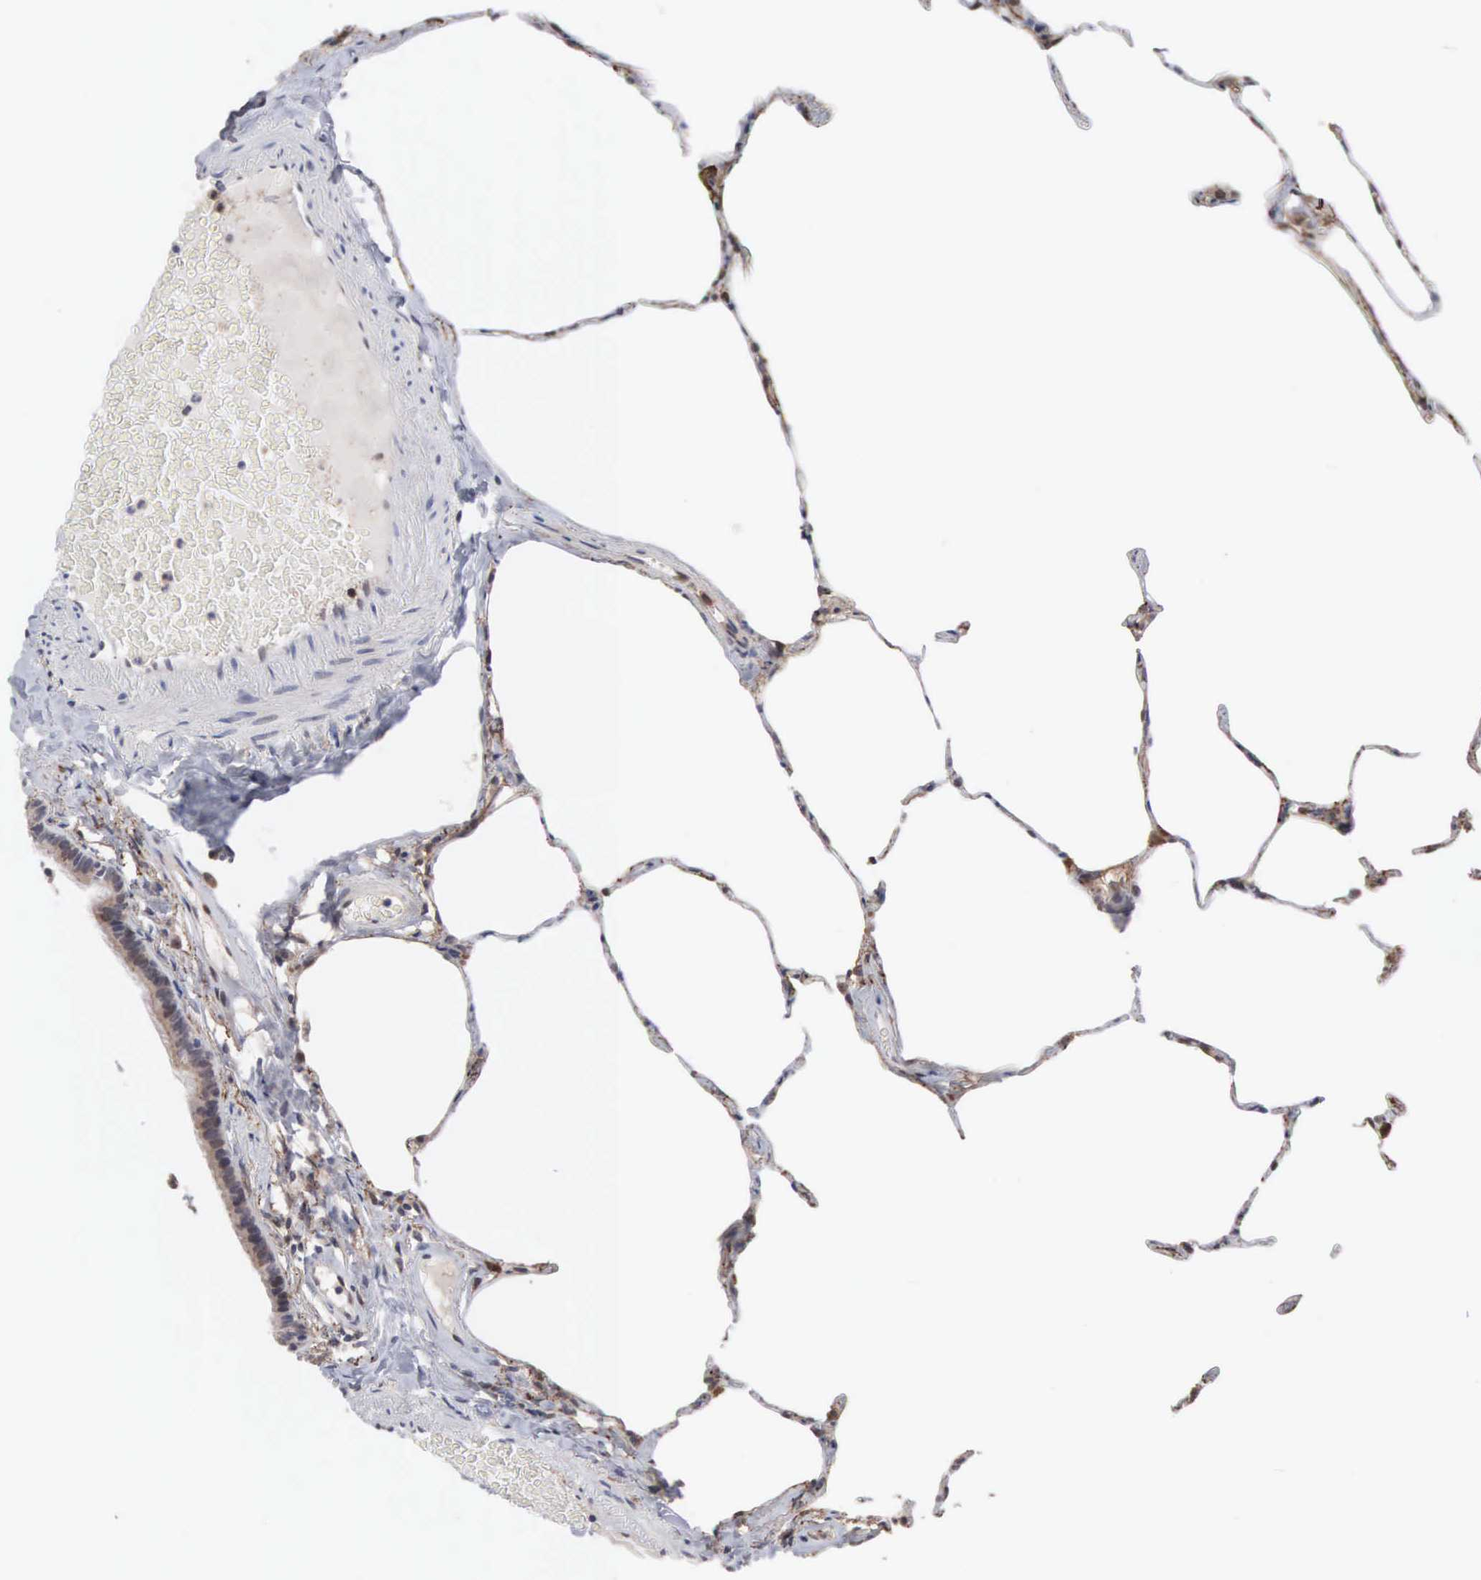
{"staining": {"intensity": "negative", "quantity": "none", "location": "none"}, "tissue": "lung", "cell_type": "Alveolar cells", "image_type": "normal", "snomed": [{"axis": "morphology", "description": "Normal tissue, NOS"}, {"axis": "topography", "description": "Lung"}], "caption": "Immunohistochemistry (IHC) of normal lung exhibits no staining in alveolar cells. (DAB IHC with hematoxylin counter stain).", "gene": "ACOT4", "patient": {"sex": "female", "age": 75}}